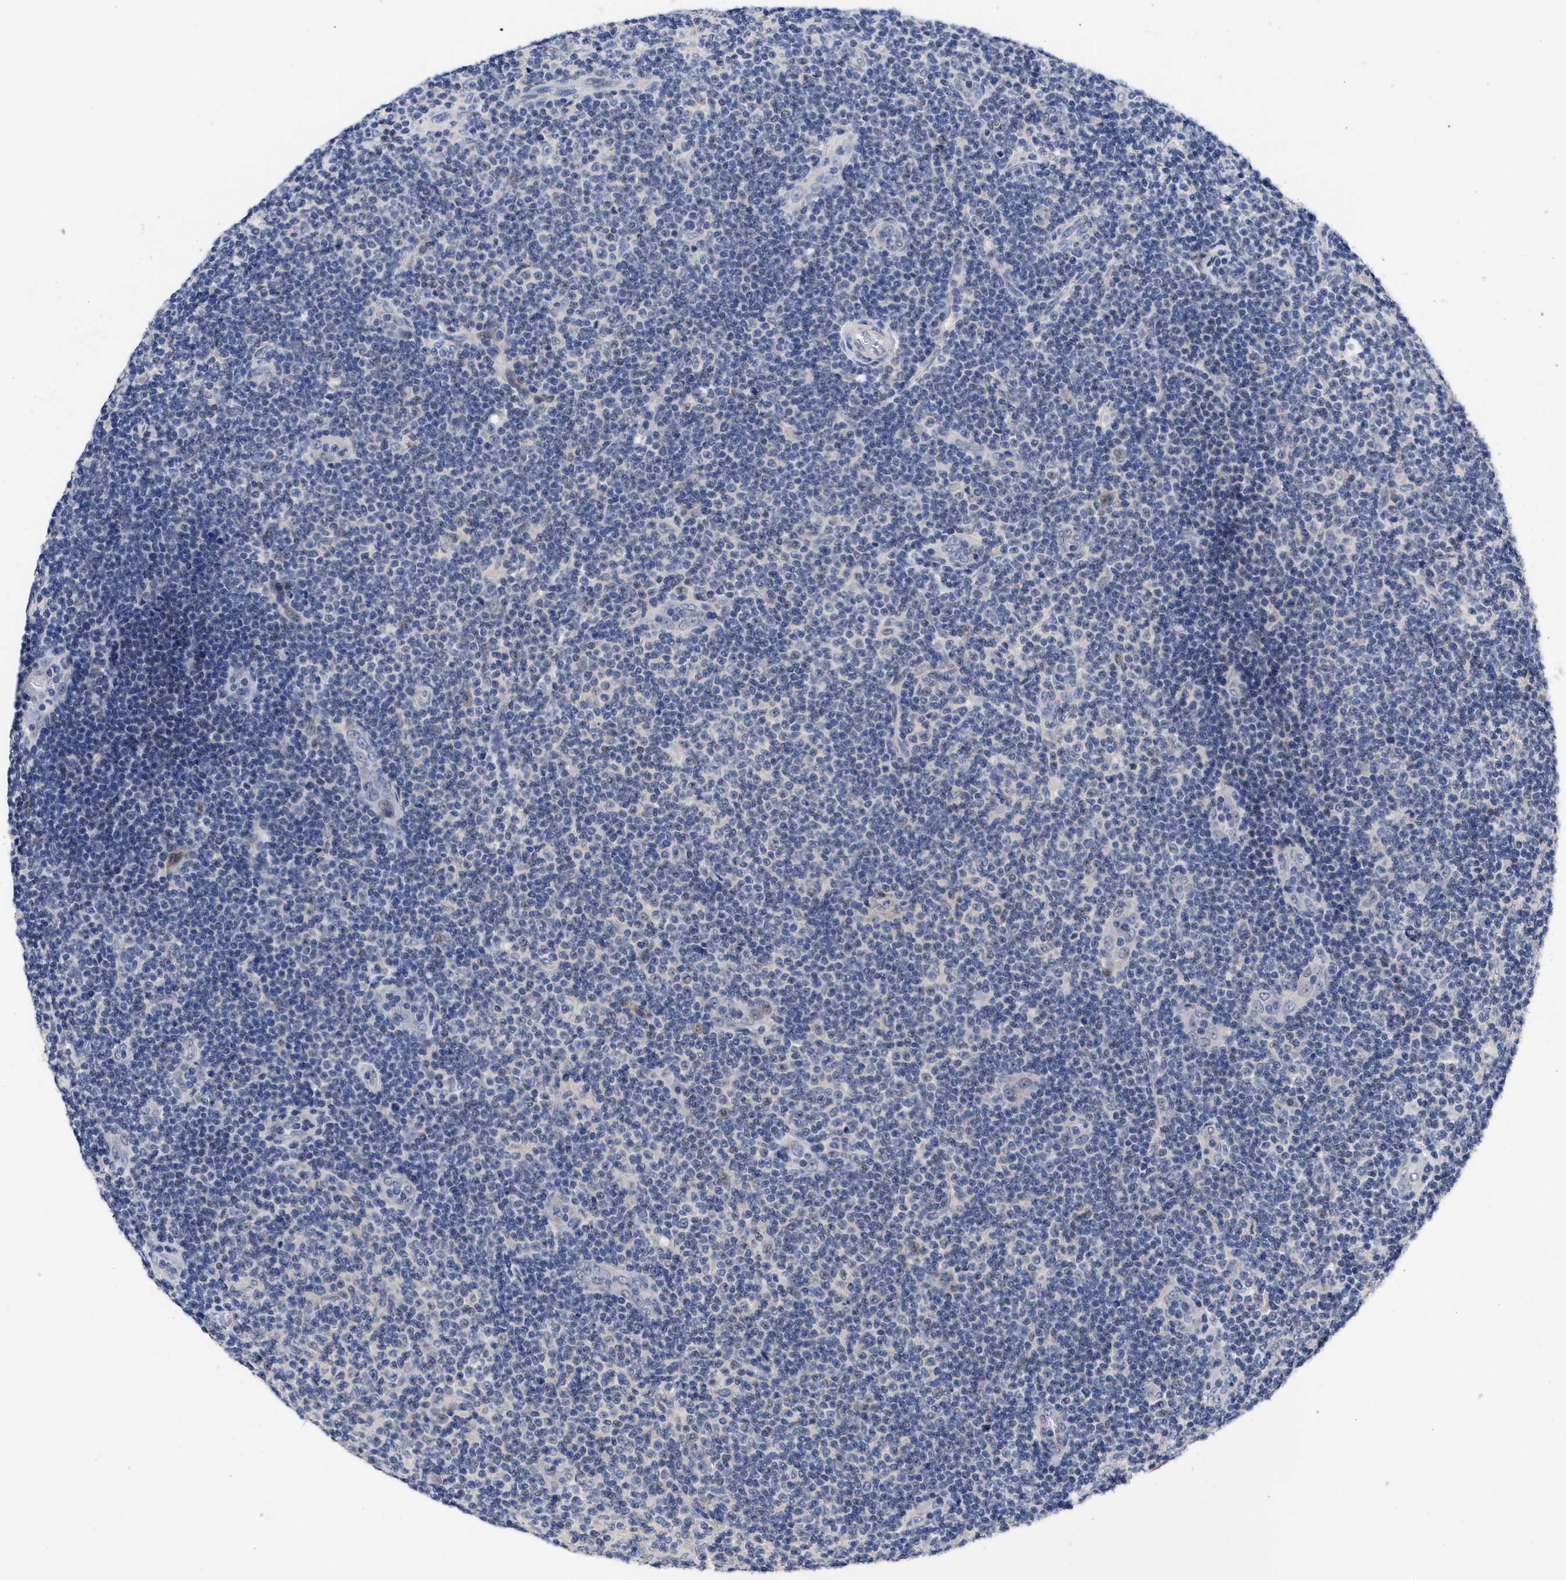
{"staining": {"intensity": "negative", "quantity": "none", "location": "none"}, "tissue": "lymphoma", "cell_type": "Tumor cells", "image_type": "cancer", "snomed": [{"axis": "morphology", "description": "Malignant lymphoma, non-Hodgkin's type, Low grade"}, {"axis": "topography", "description": "Lymph node"}], "caption": "An immunohistochemistry (IHC) histopathology image of malignant lymphoma, non-Hodgkin's type (low-grade) is shown. There is no staining in tumor cells of malignant lymphoma, non-Hodgkin's type (low-grade).", "gene": "CCN5", "patient": {"sex": "male", "age": 83}}